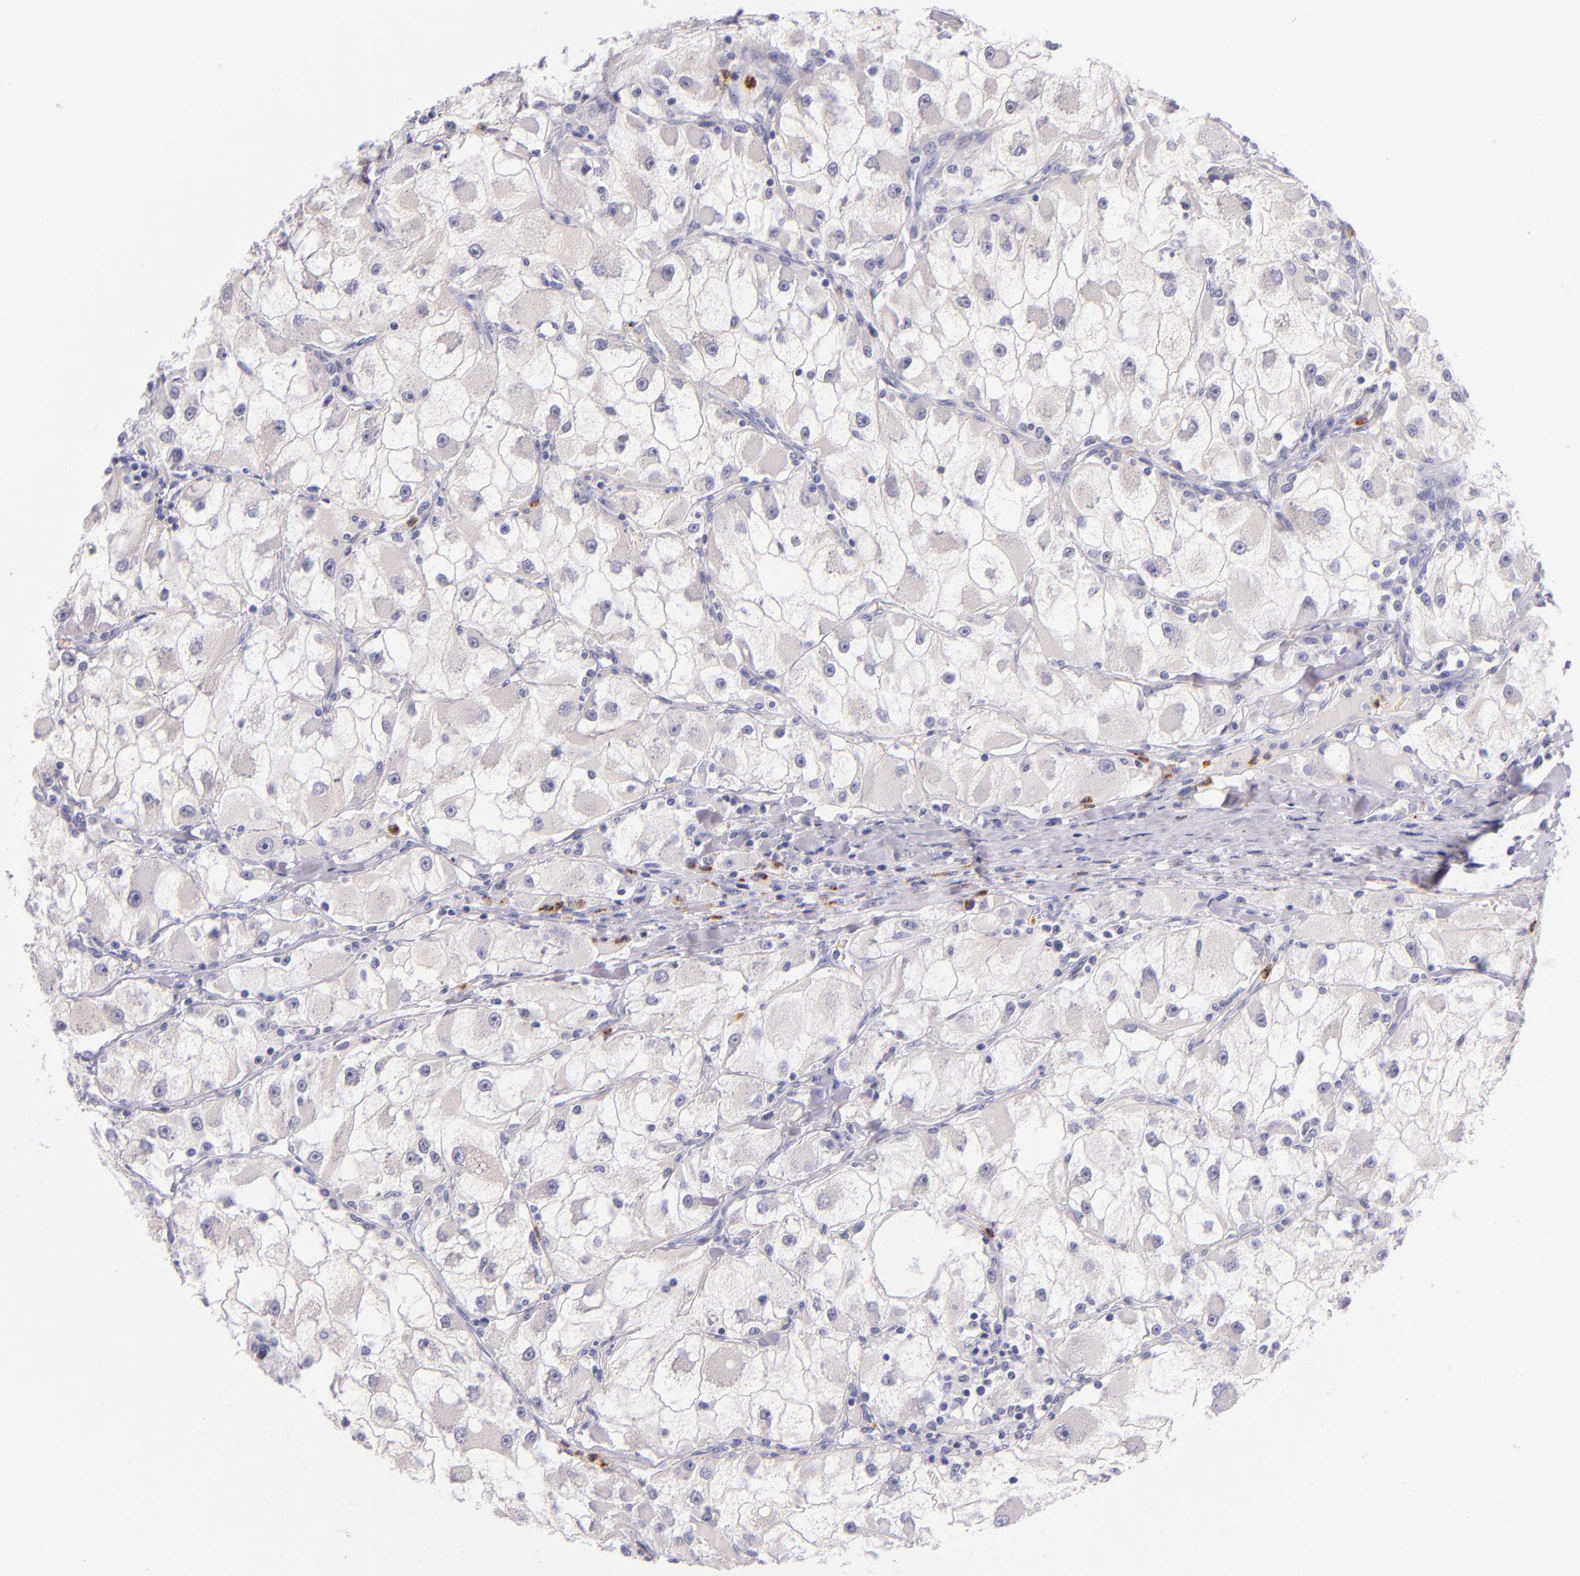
{"staining": {"intensity": "negative", "quantity": "none", "location": "none"}, "tissue": "renal cancer", "cell_type": "Tumor cells", "image_type": "cancer", "snomed": [{"axis": "morphology", "description": "Adenocarcinoma, NOS"}, {"axis": "topography", "description": "Kidney"}], "caption": "This histopathology image is of renal cancer (adenocarcinoma) stained with immunohistochemistry to label a protein in brown with the nuclei are counter-stained blue. There is no staining in tumor cells.", "gene": "CDH3", "patient": {"sex": "female", "age": 73}}